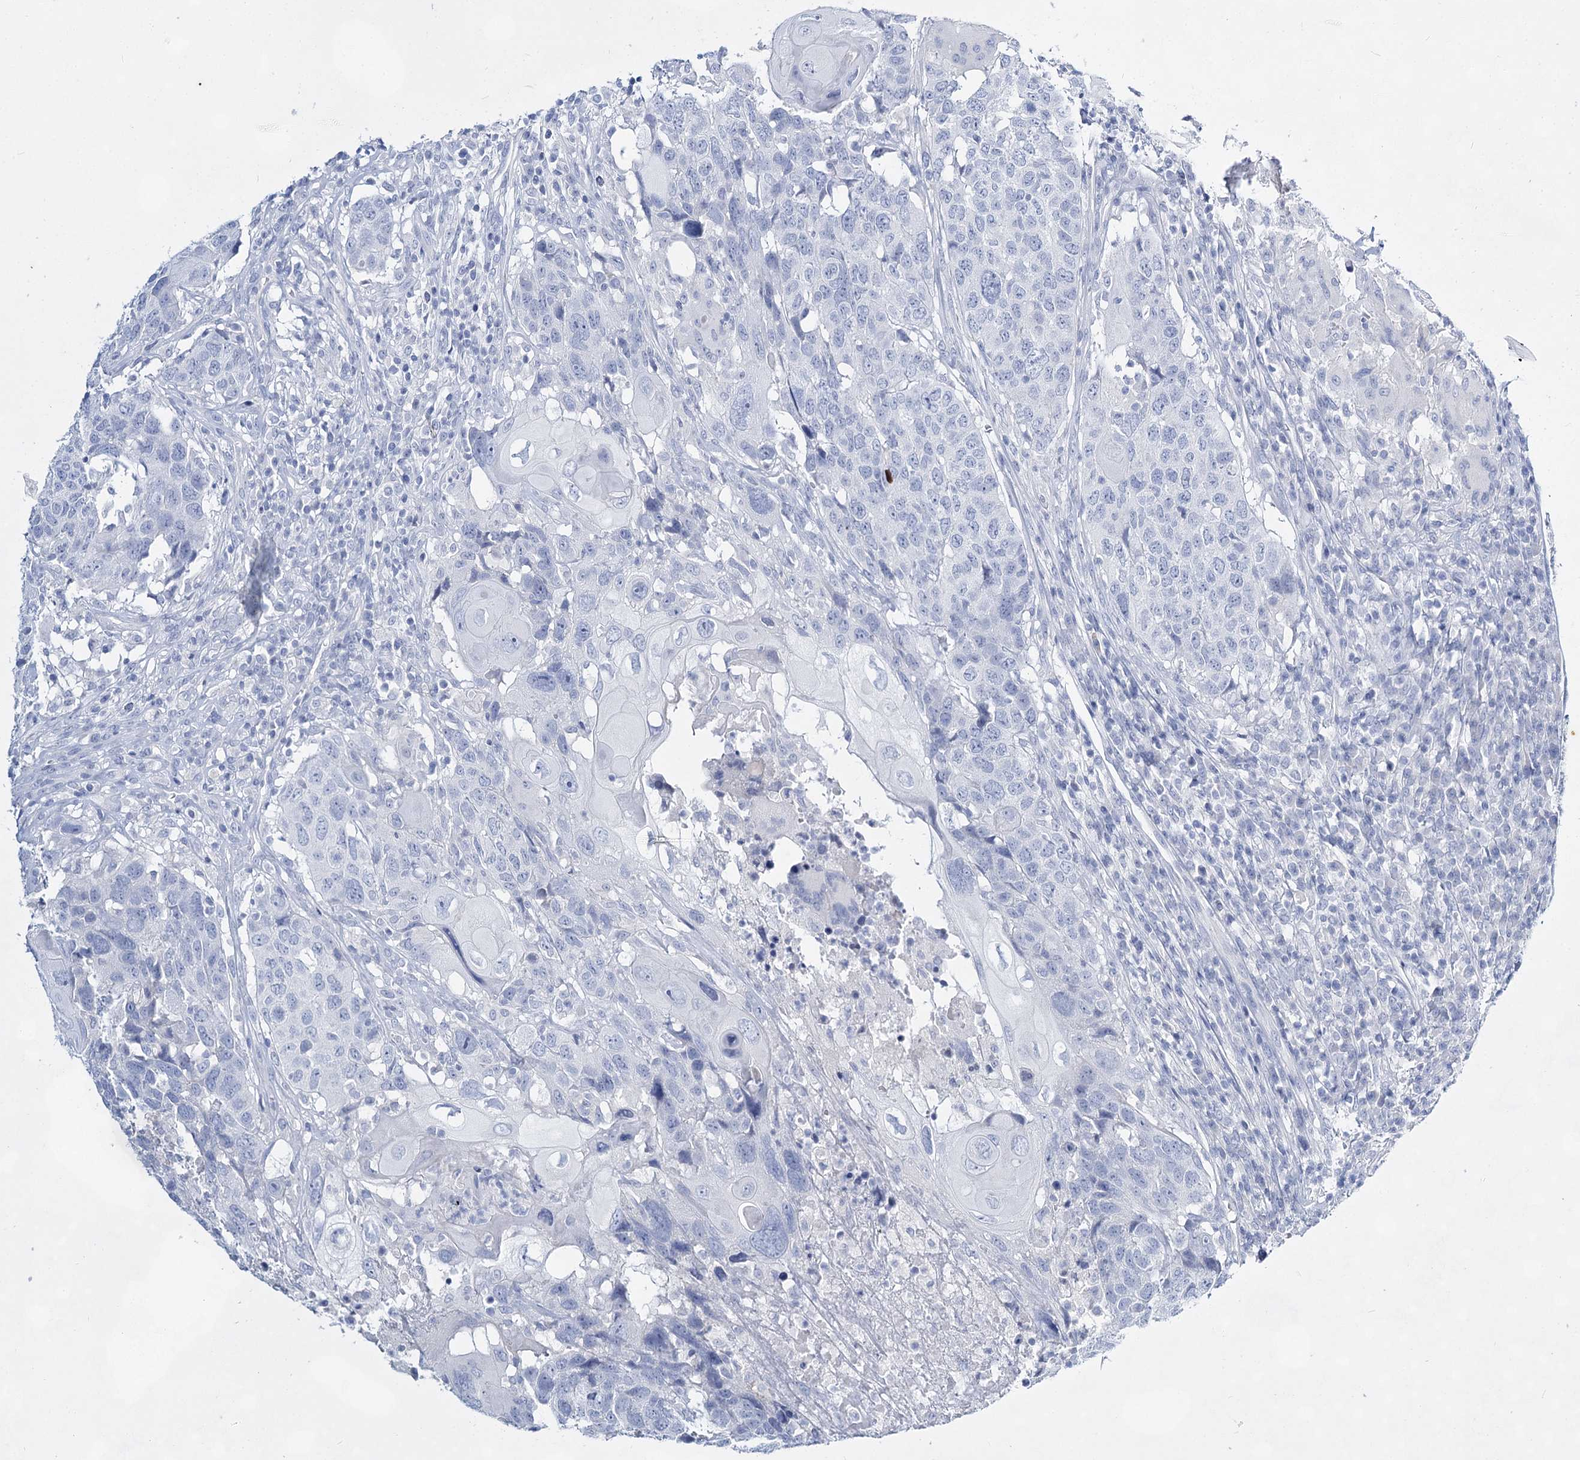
{"staining": {"intensity": "negative", "quantity": "none", "location": "none"}, "tissue": "head and neck cancer", "cell_type": "Tumor cells", "image_type": "cancer", "snomed": [{"axis": "morphology", "description": "Squamous cell carcinoma, NOS"}, {"axis": "topography", "description": "Head-Neck"}], "caption": "High power microscopy histopathology image of an immunohistochemistry histopathology image of head and neck cancer, revealing no significant expression in tumor cells.", "gene": "SLC17A2", "patient": {"sex": "male", "age": 66}}